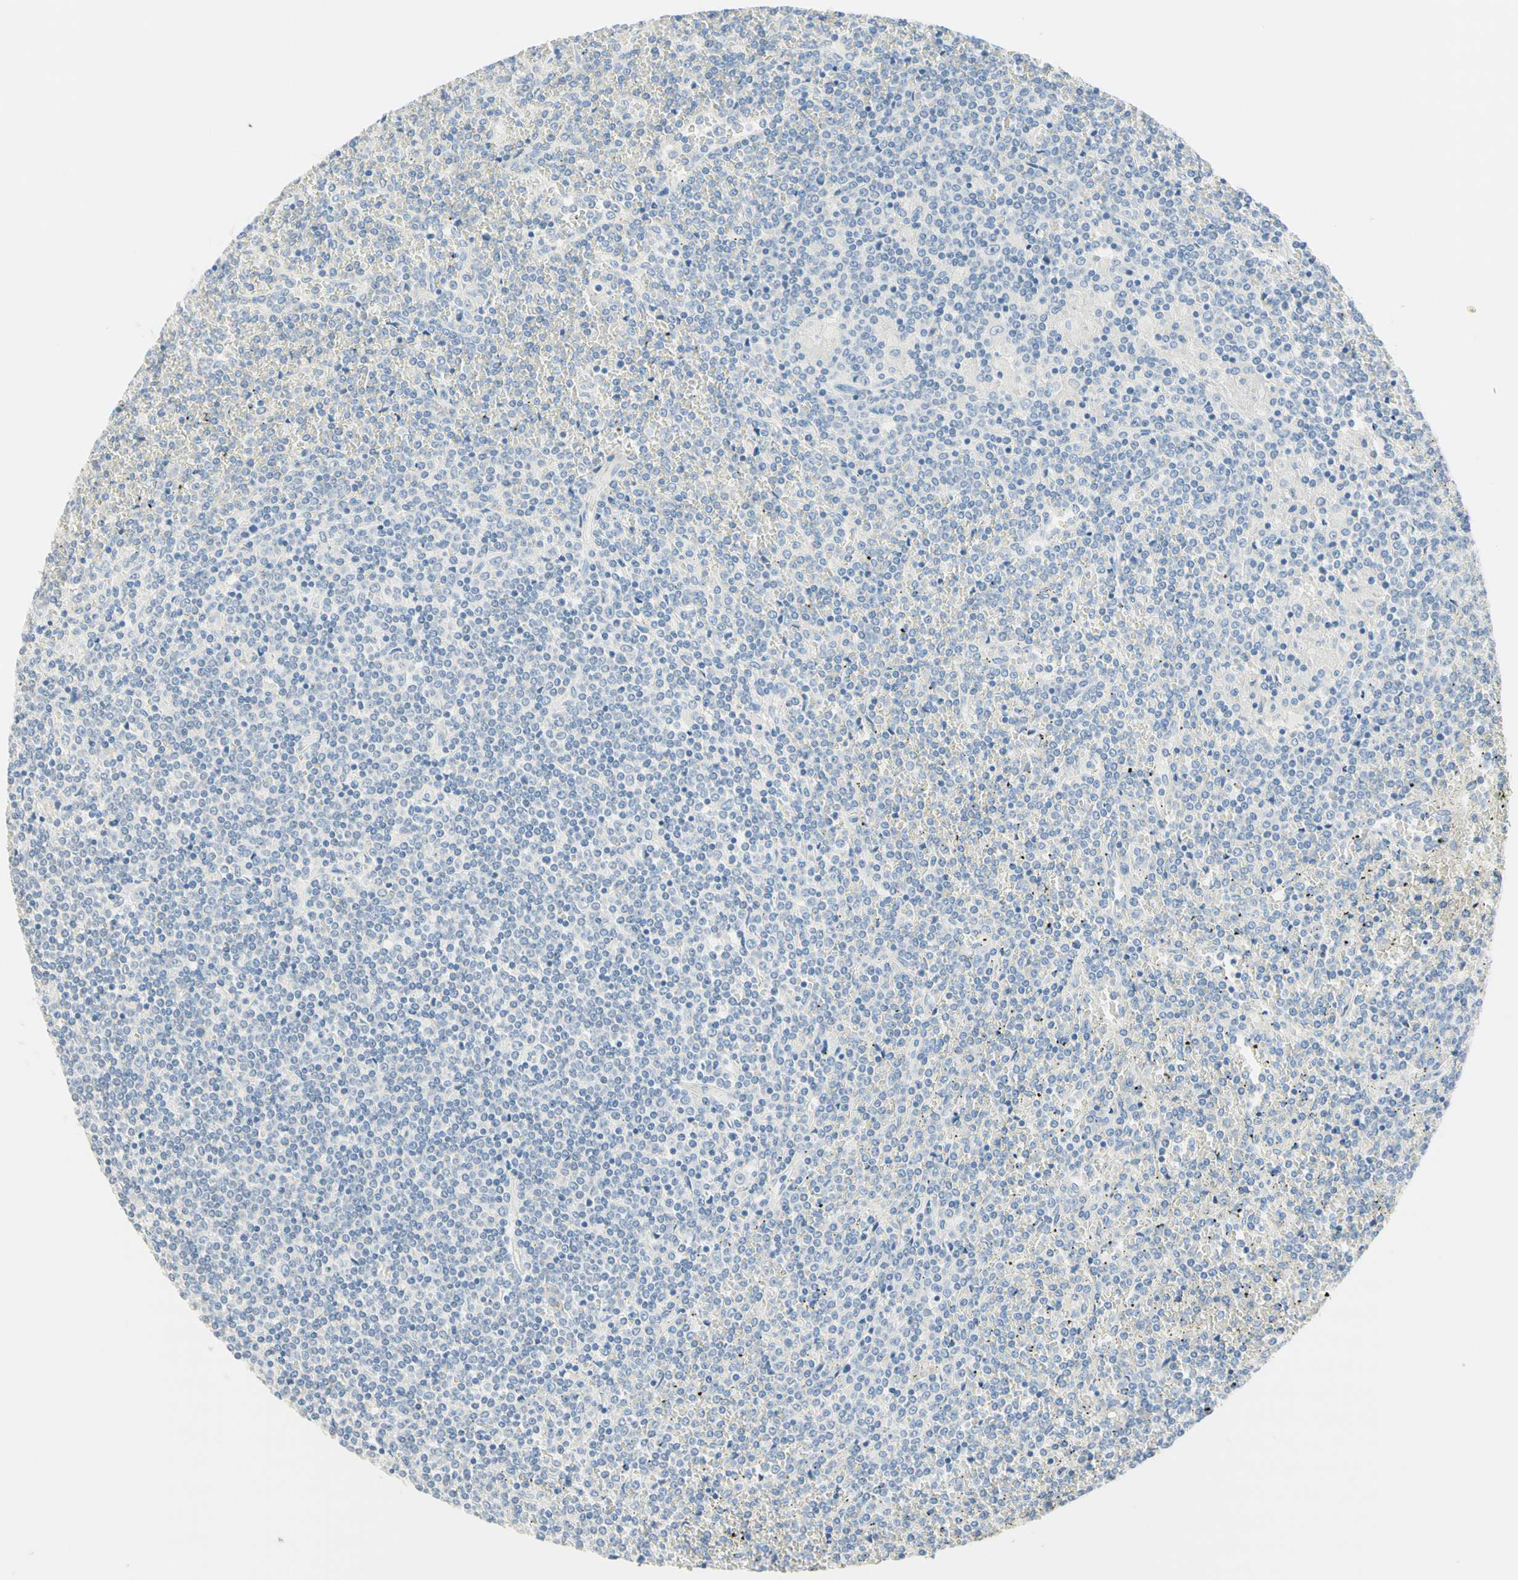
{"staining": {"intensity": "negative", "quantity": "none", "location": "none"}, "tissue": "lymphoma", "cell_type": "Tumor cells", "image_type": "cancer", "snomed": [{"axis": "morphology", "description": "Malignant lymphoma, non-Hodgkin's type, Low grade"}, {"axis": "topography", "description": "Spleen"}], "caption": "An image of human lymphoma is negative for staining in tumor cells.", "gene": "NECTIN4", "patient": {"sex": "female", "age": 19}}